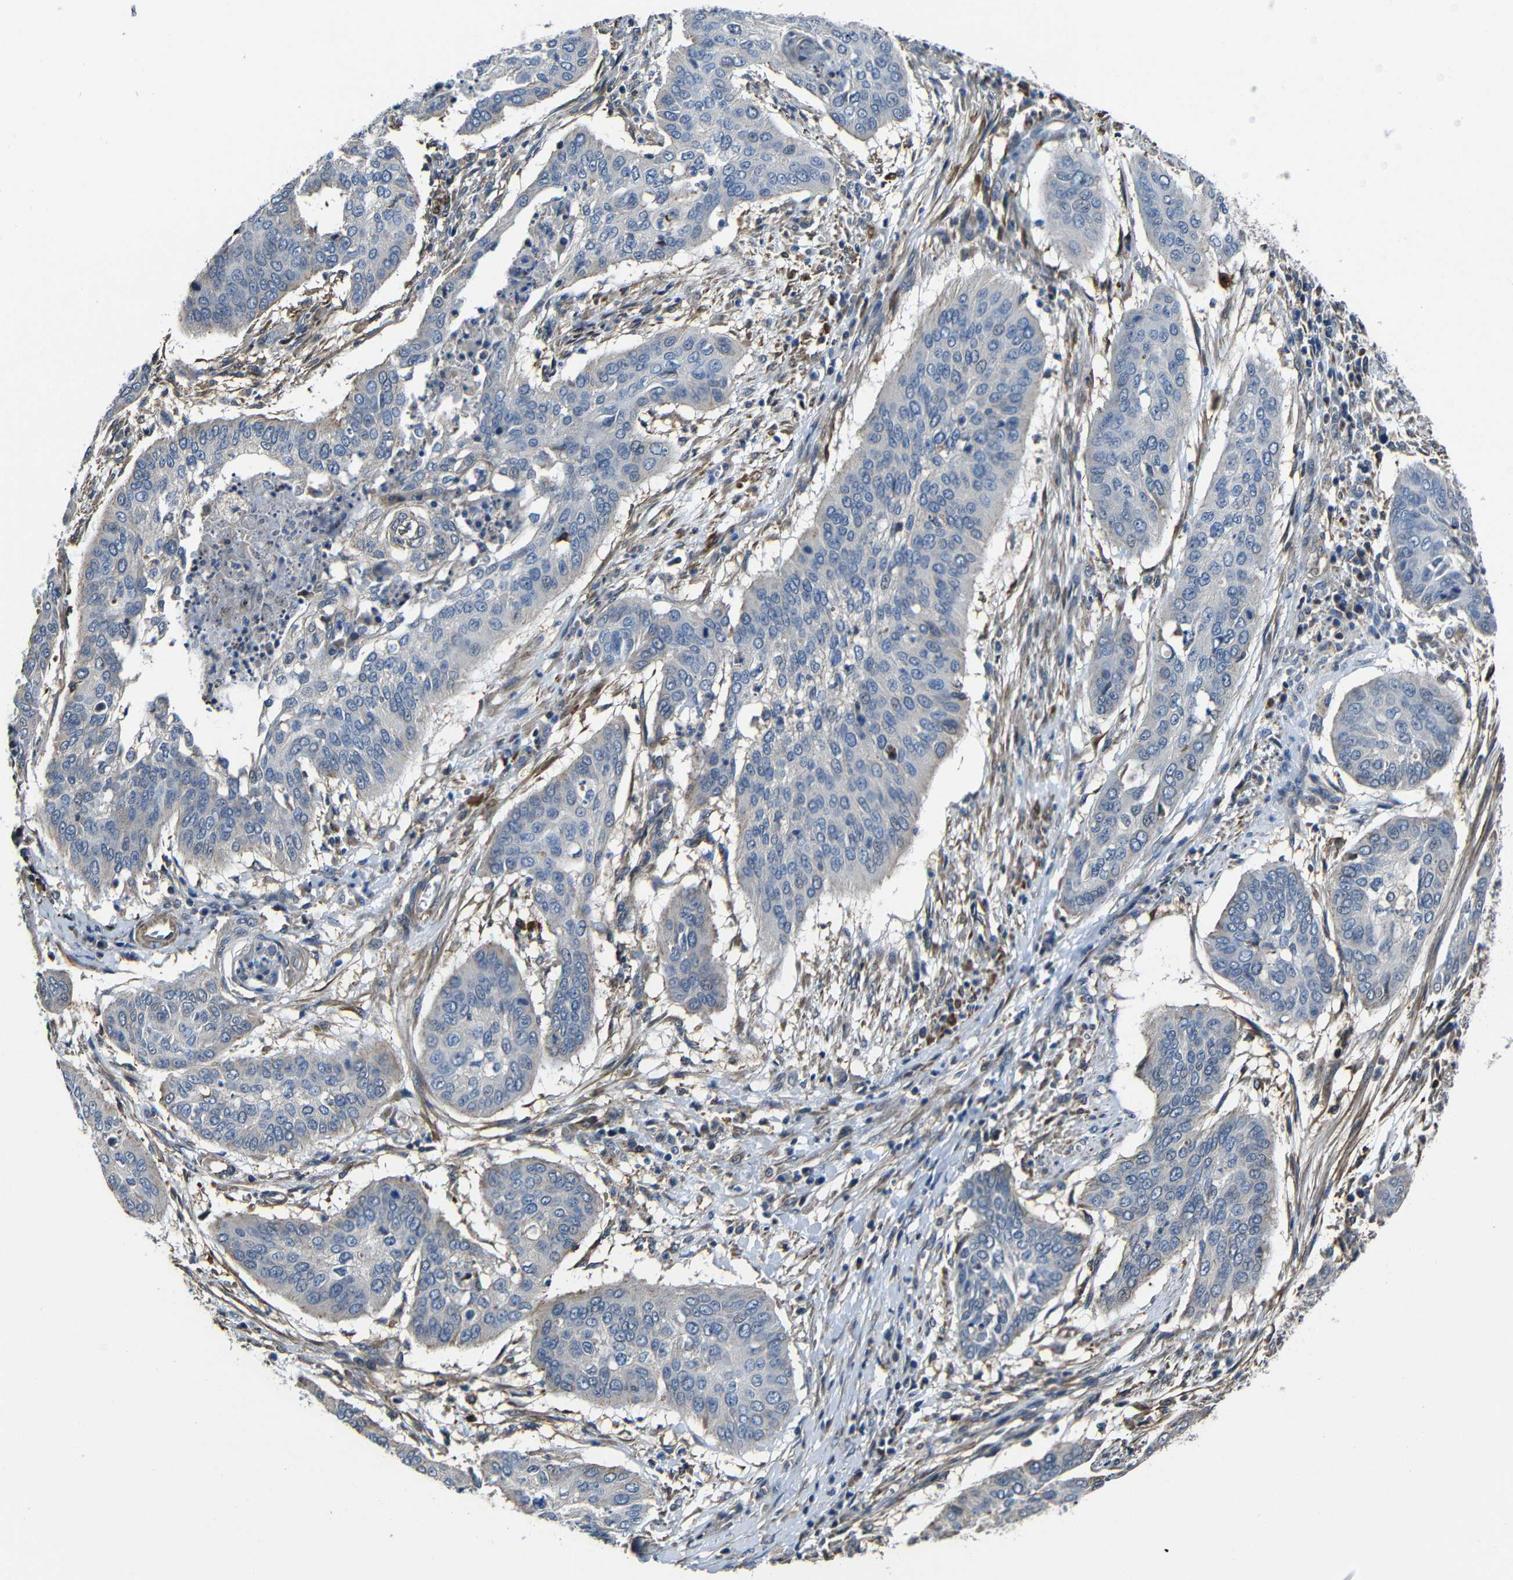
{"staining": {"intensity": "negative", "quantity": "none", "location": "none"}, "tissue": "cervical cancer", "cell_type": "Tumor cells", "image_type": "cancer", "snomed": [{"axis": "morphology", "description": "Squamous cell carcinoma, NOS"}, {"axis": "topography", "description": "Cervix"}], "caption": "A photomicrograph of squamous cell carcinoma (cervical) stained for a protein exhibits no brown staining in tumor cells.", "gene": "GDI1", "patient": {"sex": "female", "age": 39}}